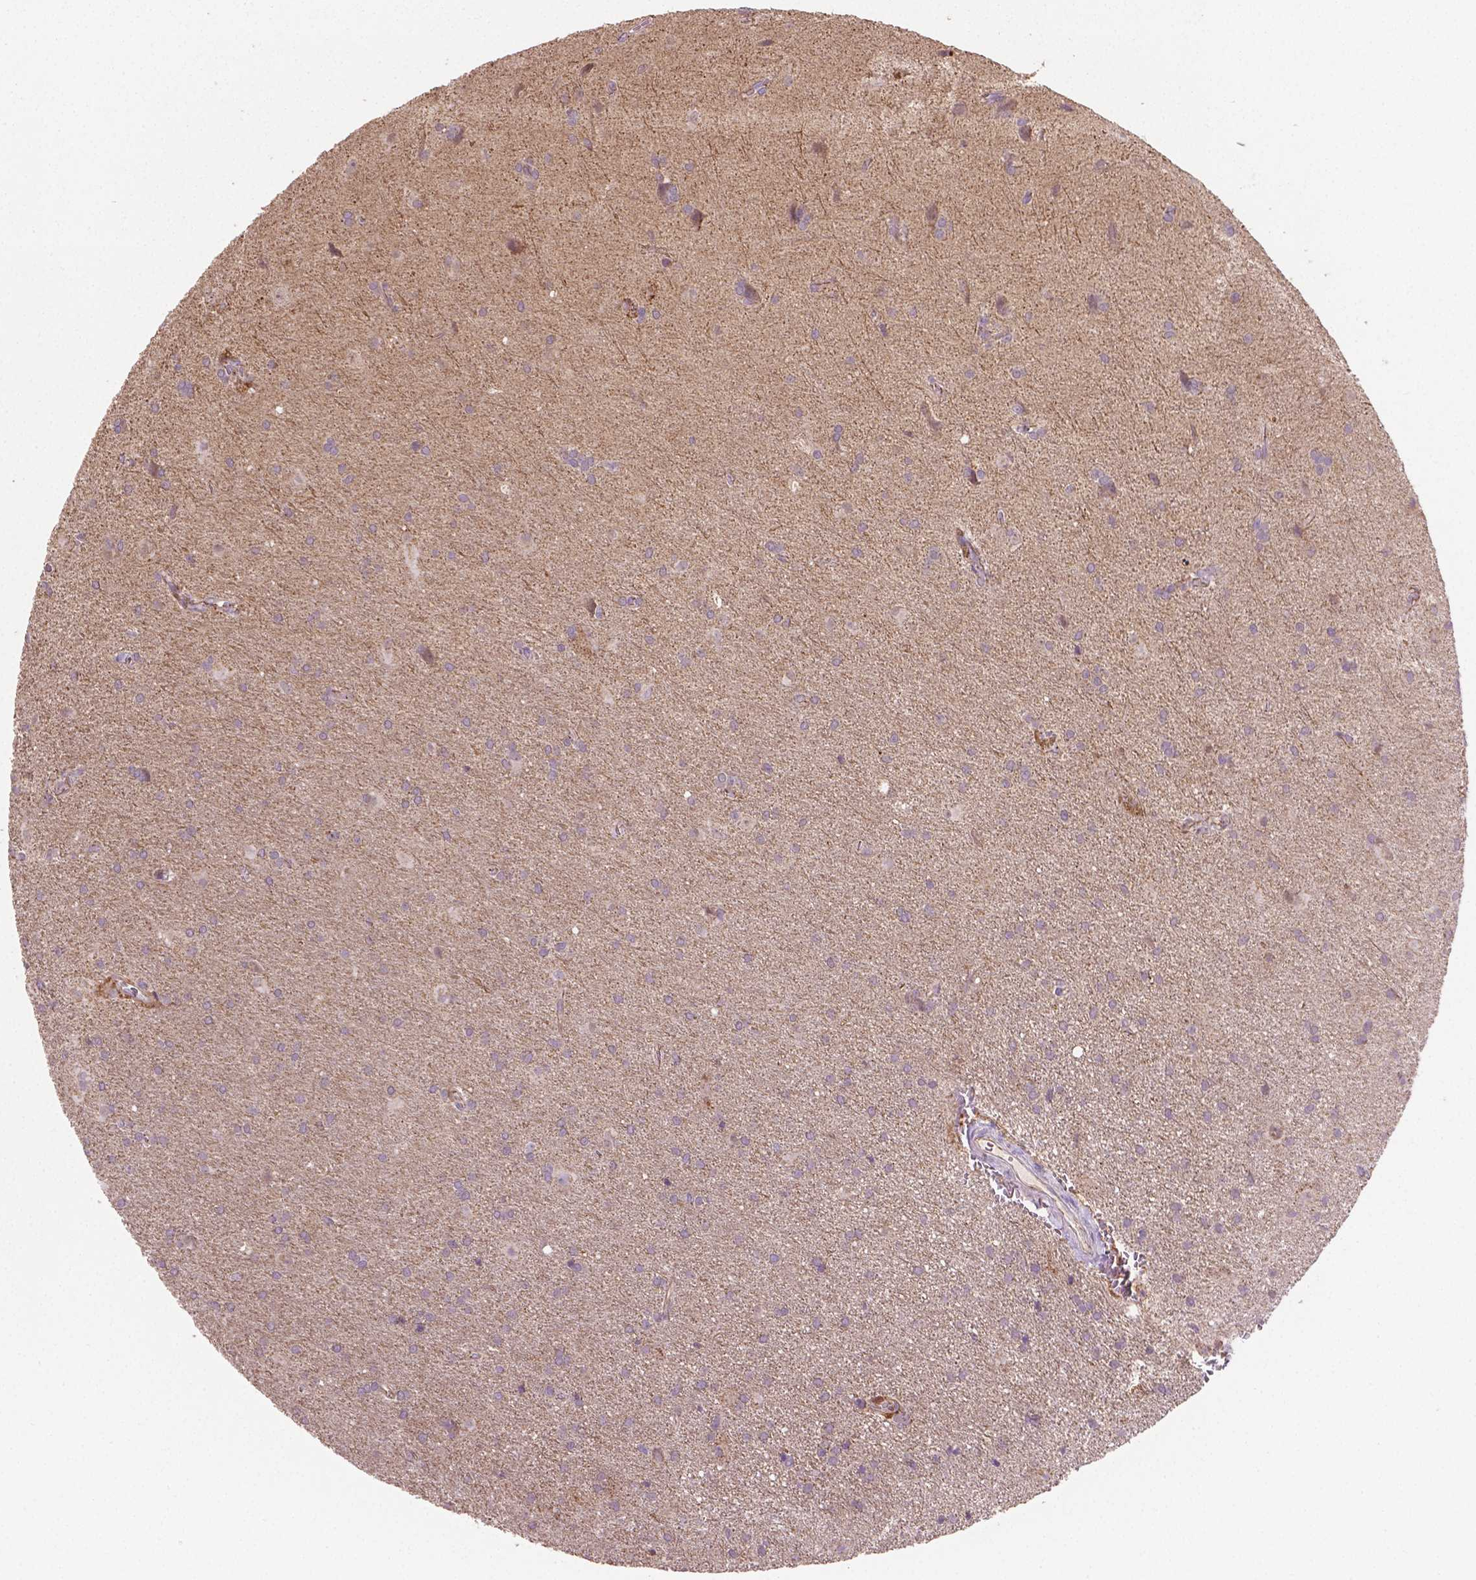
{"staining": {"intensity": "negative", "quantity": "none", "location": "none"}, "tissue": "glioma", "cell_type": "Tumor cells", "image_type": "cancer", "snomed": [{"axis": "morphology", "description": "Glioma, malignant, Low grade"}, {"axis": "topography", "description": "Brain"}], "caption": "This is an immunohistochemistry photomicrograph of human glioma. There is no positivity in tumor cells.", "gene": "TCAF1", "patient": {"sex": "male", "age": 58}}